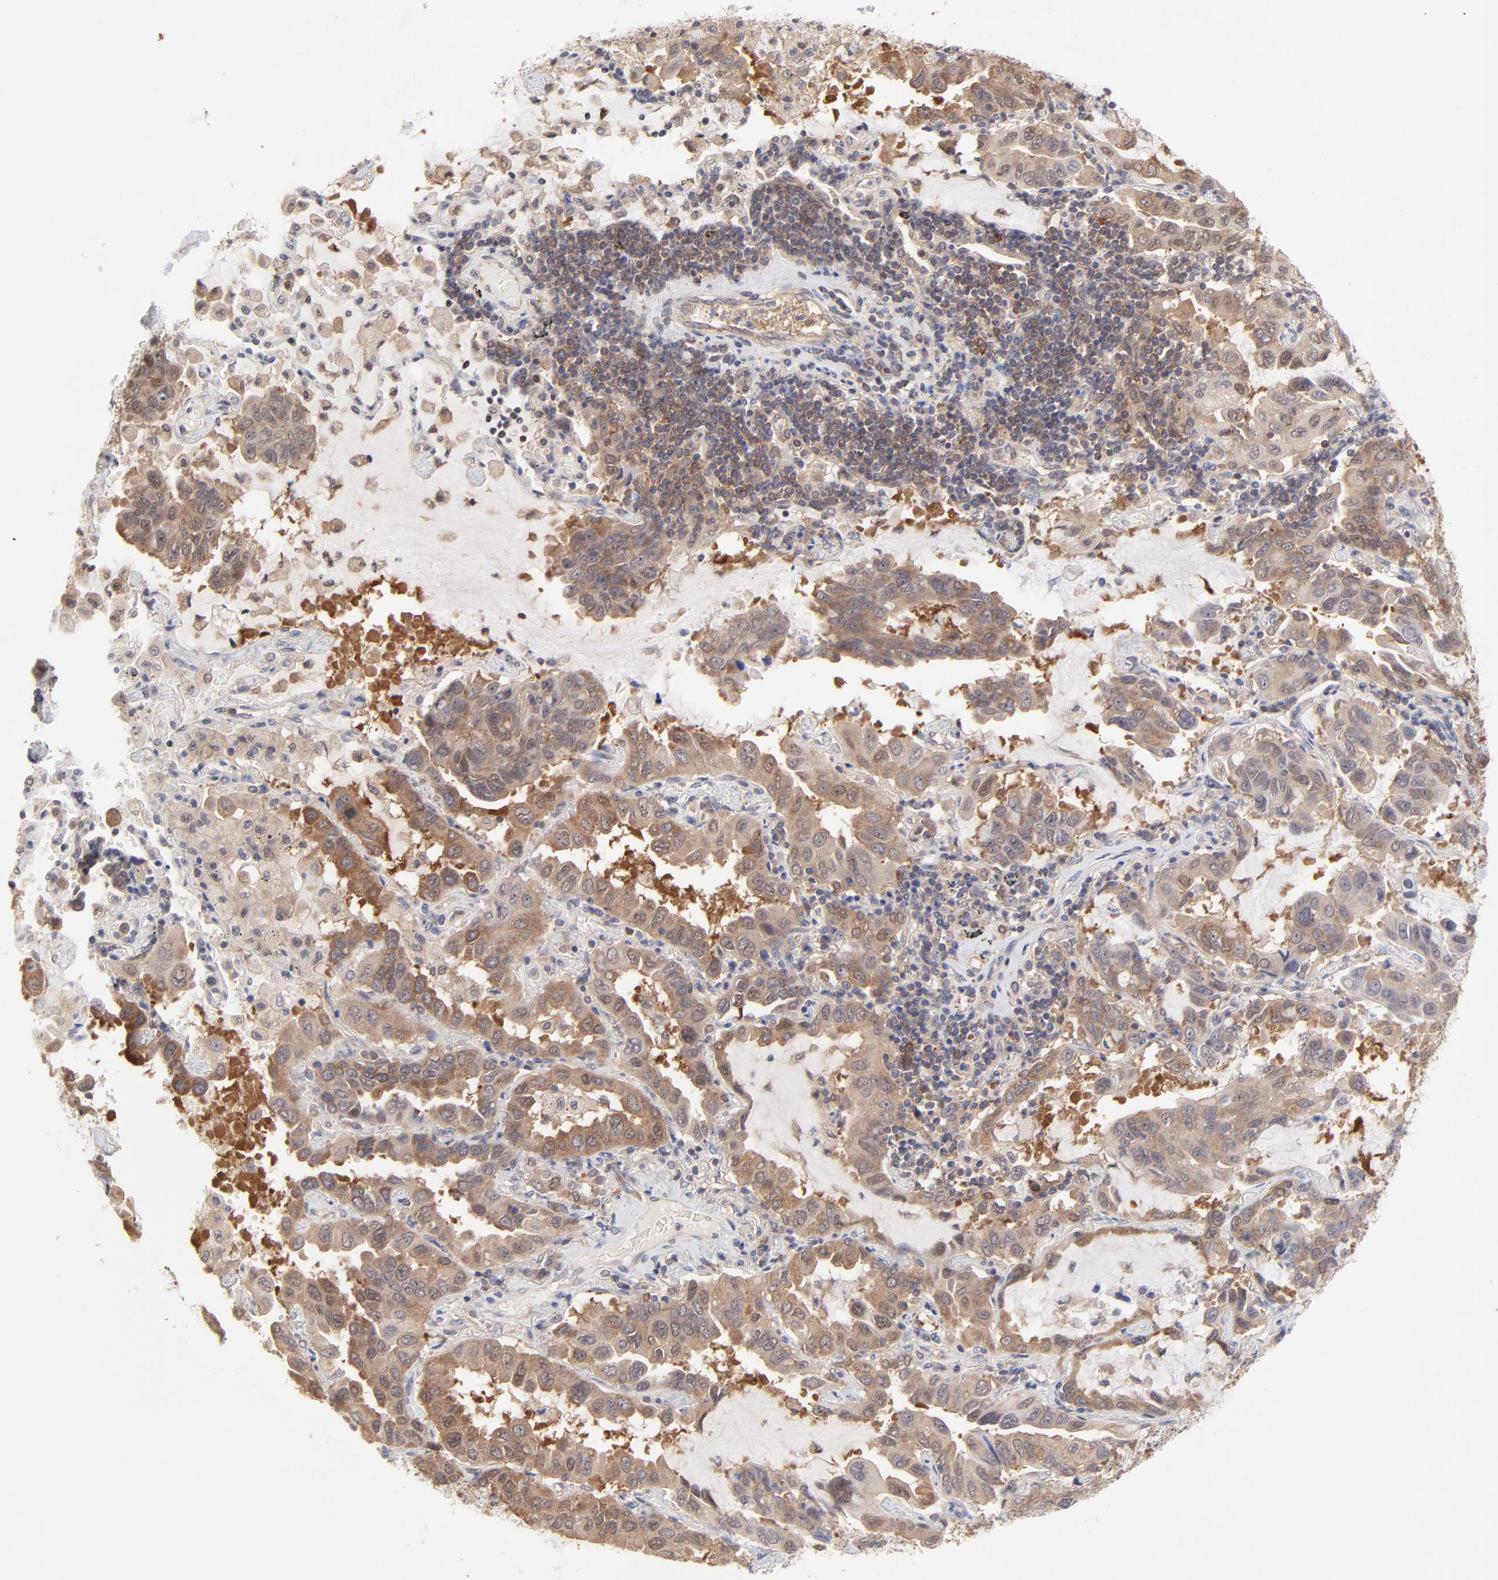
{"staining": {"intensity": "moderate", "quantity": ">75%", "location": "cytoplasmic/membranous"}, "tissue": "lung cancer", "cell_type": "Tumor cells", "image_type": "cancer", "snomed": [{"axis": "morphology", "description": "Adenocarcinoma, NOS"}, {"axis": "topography", "description": "Lung"}], "caption": "Immunohistochemistry photomicrograph of neoplastic tissue: adenocarcinoma (lung) stained using IHC reveals medium levels of moderate protein expression localized specifically in the cytoplasmic/membranous of tumor cells, appearing as a cytoplasmic/membranous brown color.", "gene": "GART", "patient": {"sex": "male", "age": 64}}